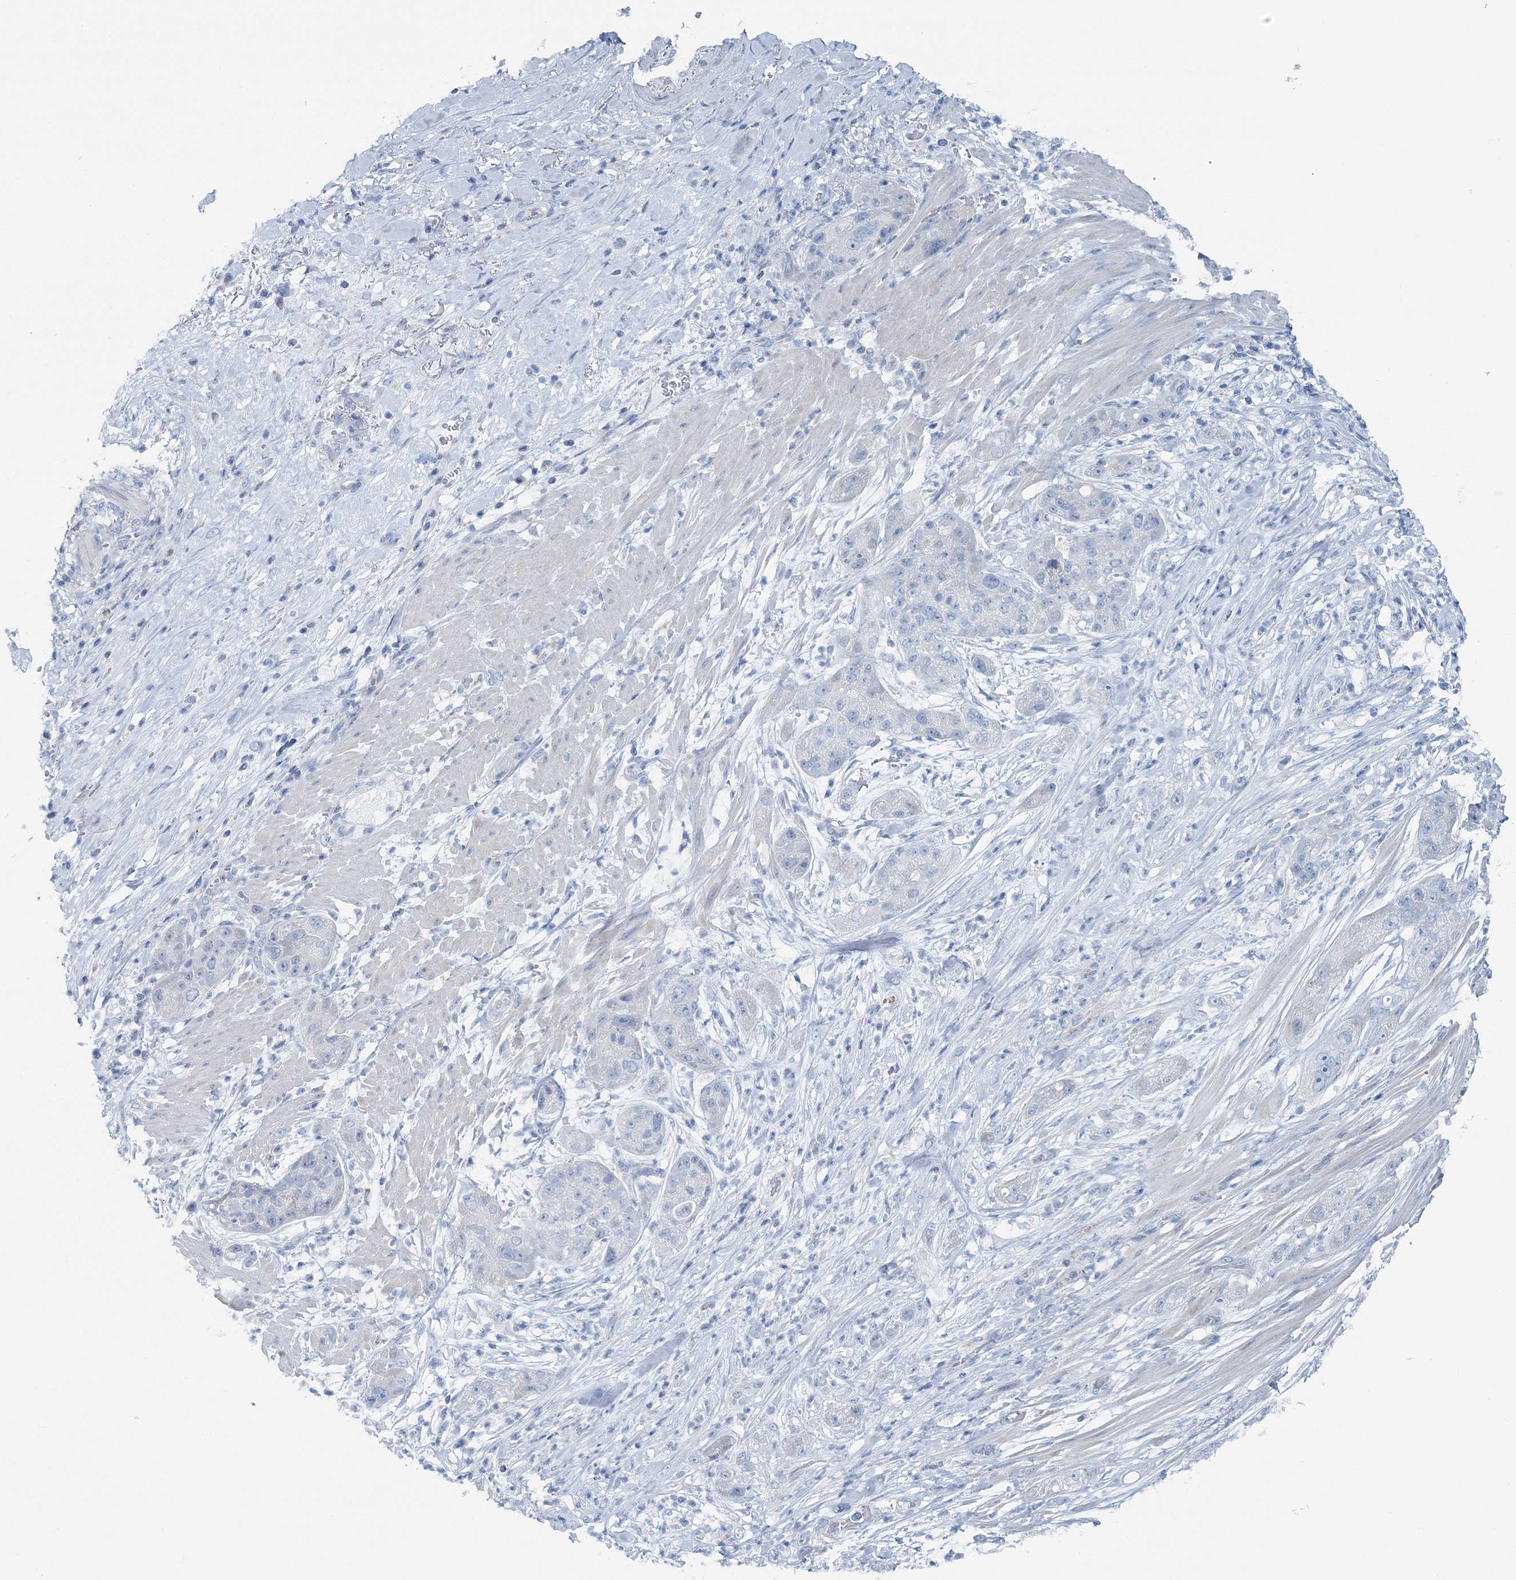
{"staining": {"intensity": "negative", "quantity": "none", "location": "none"}, "tissue": "pancreatic cancer", "cell_type": "Tumor cells", "image_type": "cancer", "snomed": [{"axis": "morphology", "description": "Adenocarcinoma, NOS"}, {"axis": "topography", "description": "Pancreas"}], "caption": "The photomicrograph displays no staining of tumor cells in pancreatic cancer.", "gene": "GABARAPL2", "patient": {"sex": "female", "age": 78}}